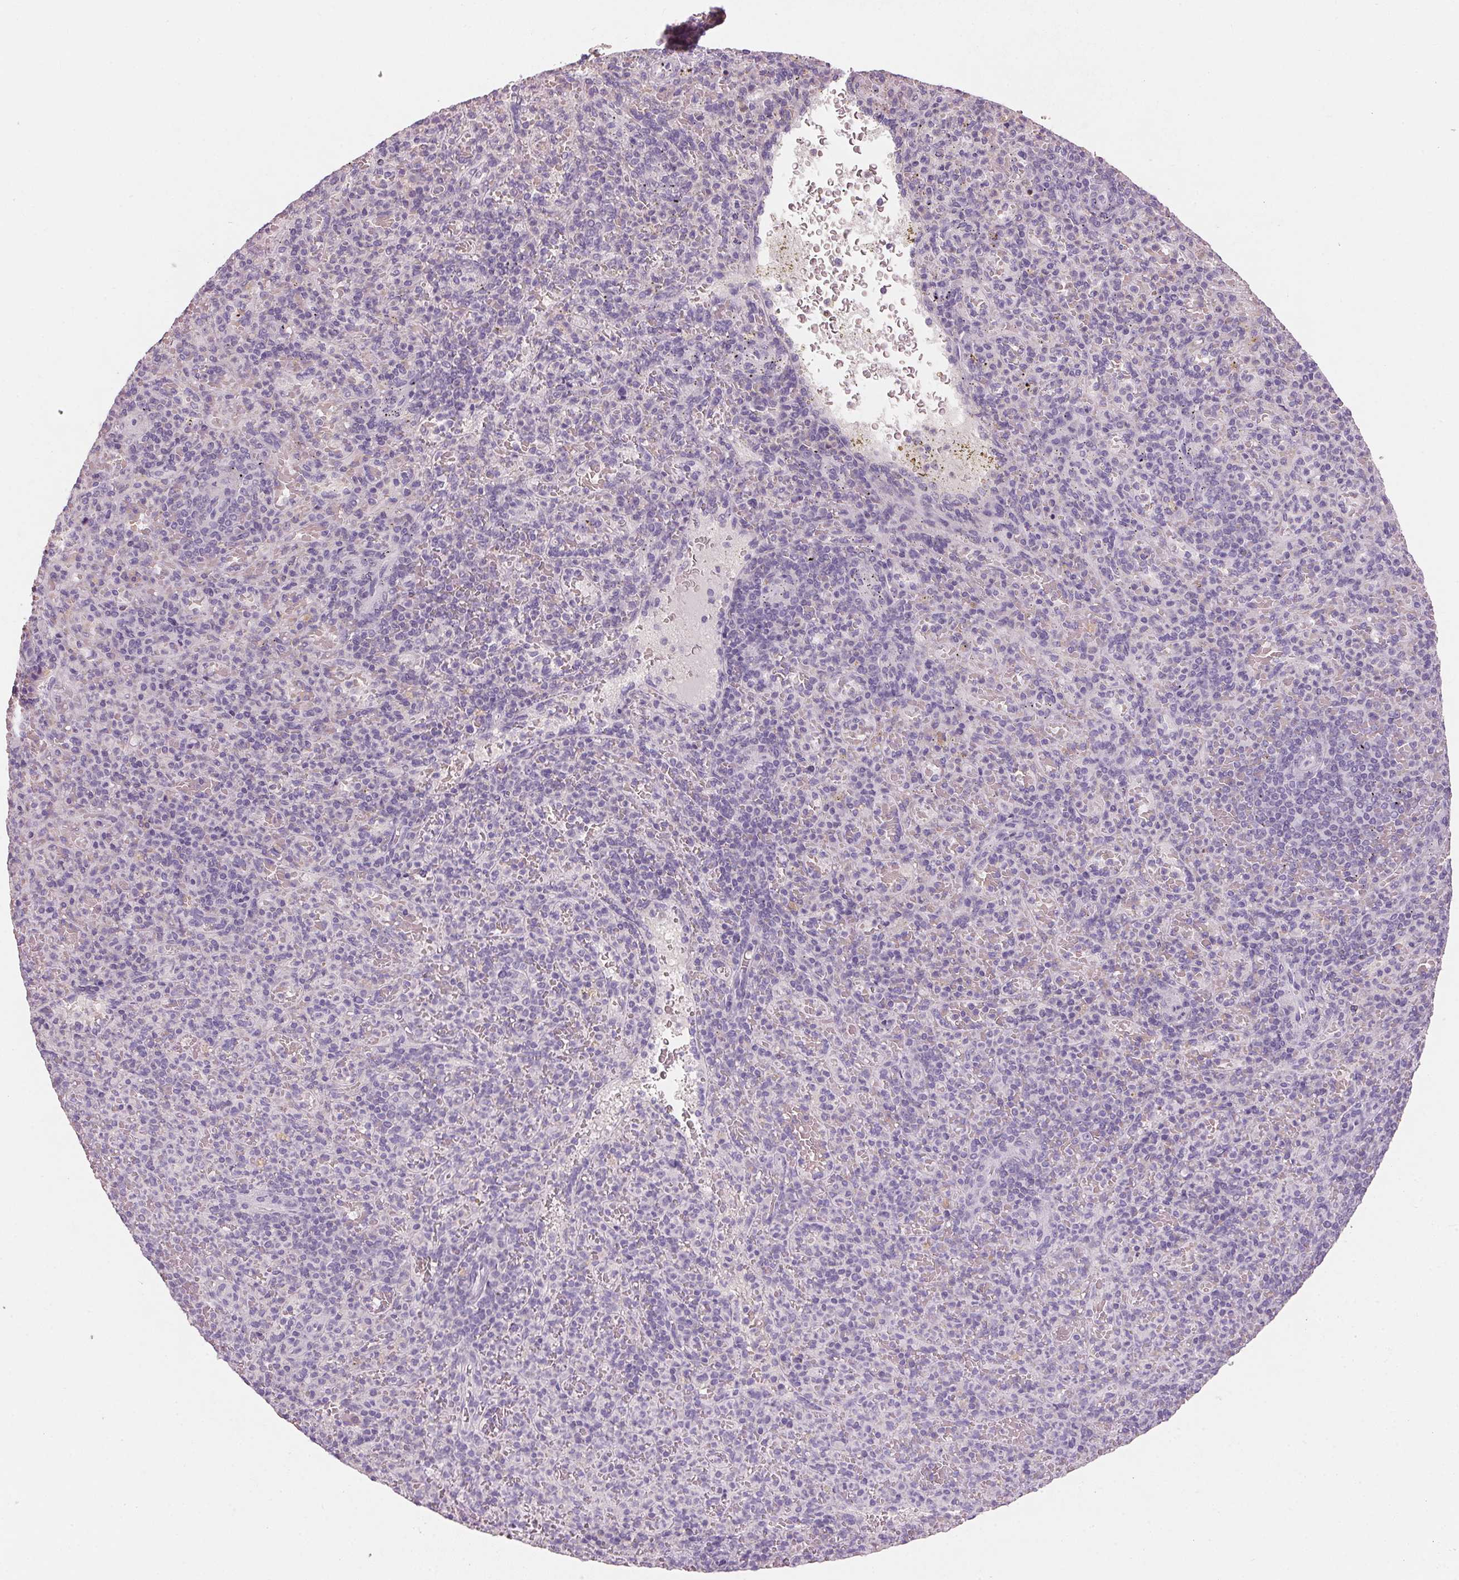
{"staining": {"intensity": "negative", "quantity": "none", "location": "none"}, "tissue": "spleen", "cell_type": "Cells in red pulp", "image_type": "normal", "snomed": [{"axis": "morphology", "description": "Normal tissue, NOS"}, {"axis": "topography", "description": "Spleen"}], "caption": "An image of spleen stained for a protein demonstrates no brown staining in cells in red pulp.", "gene": "HSD17B1", "patient": {"sex": "female", "age": 74}}